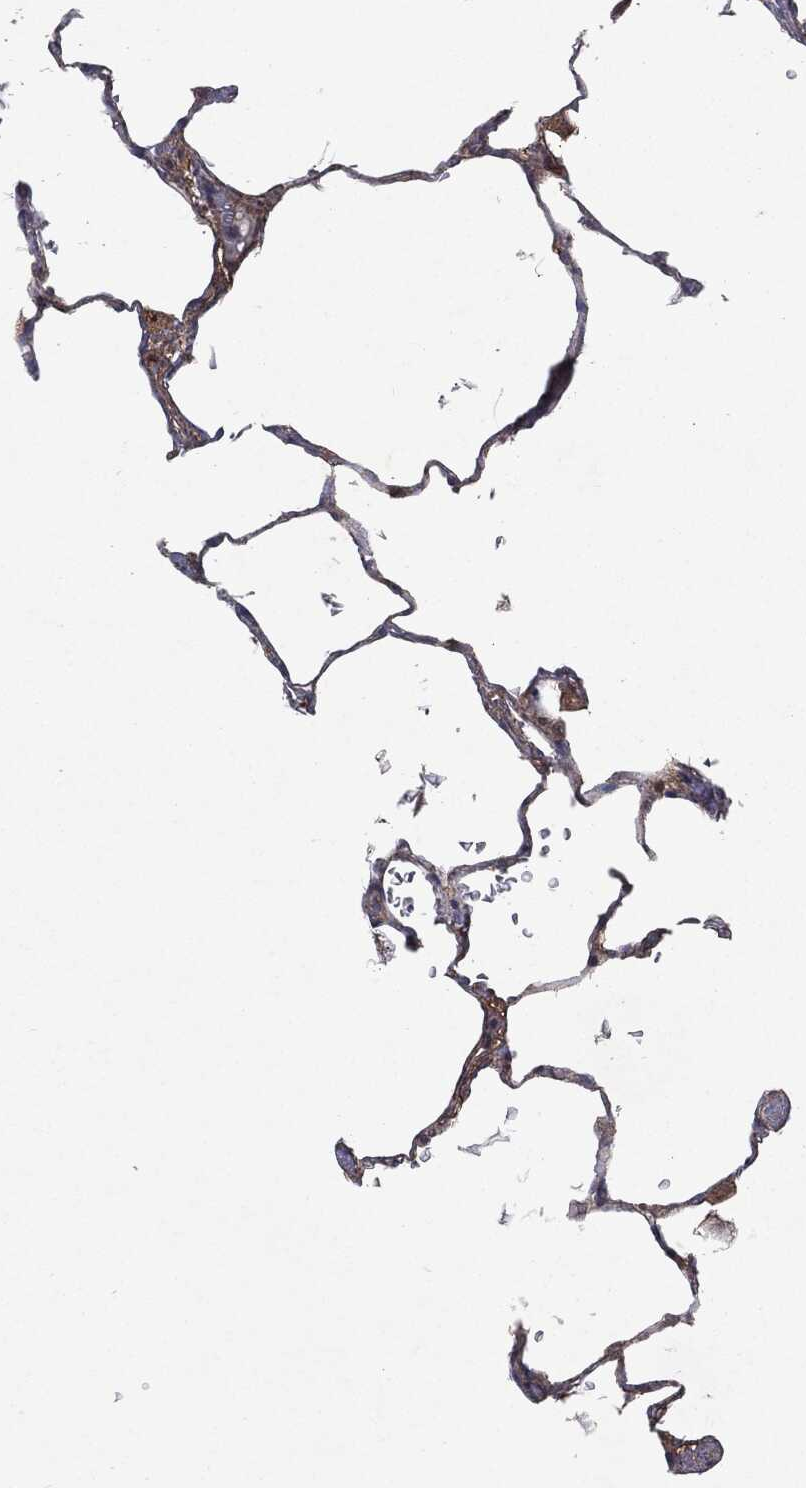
{"staining": {"intensity": "strong", "quantity": ">75%", "location": "cytoplasmic/membranous"}, "tissue": "lung", "cell_type": "Alveolar cells", "image_type": "normal", "snomed": [{"axis": "morphology", "description": "Normal tissue, NOS"}, {"axis": "morphology", "description": "Adenocarcinoma, metastatic, NOS"}, {"axis": "topography", "description": "Lung"}], "caption": "The photomicrograph reveals a brown stain indicating the presence of a protein in the cytoplasmic/membranous of alveolar cells in lung.", "gene": "PTEN", "patient": {"sex": "male", "age": 45}}